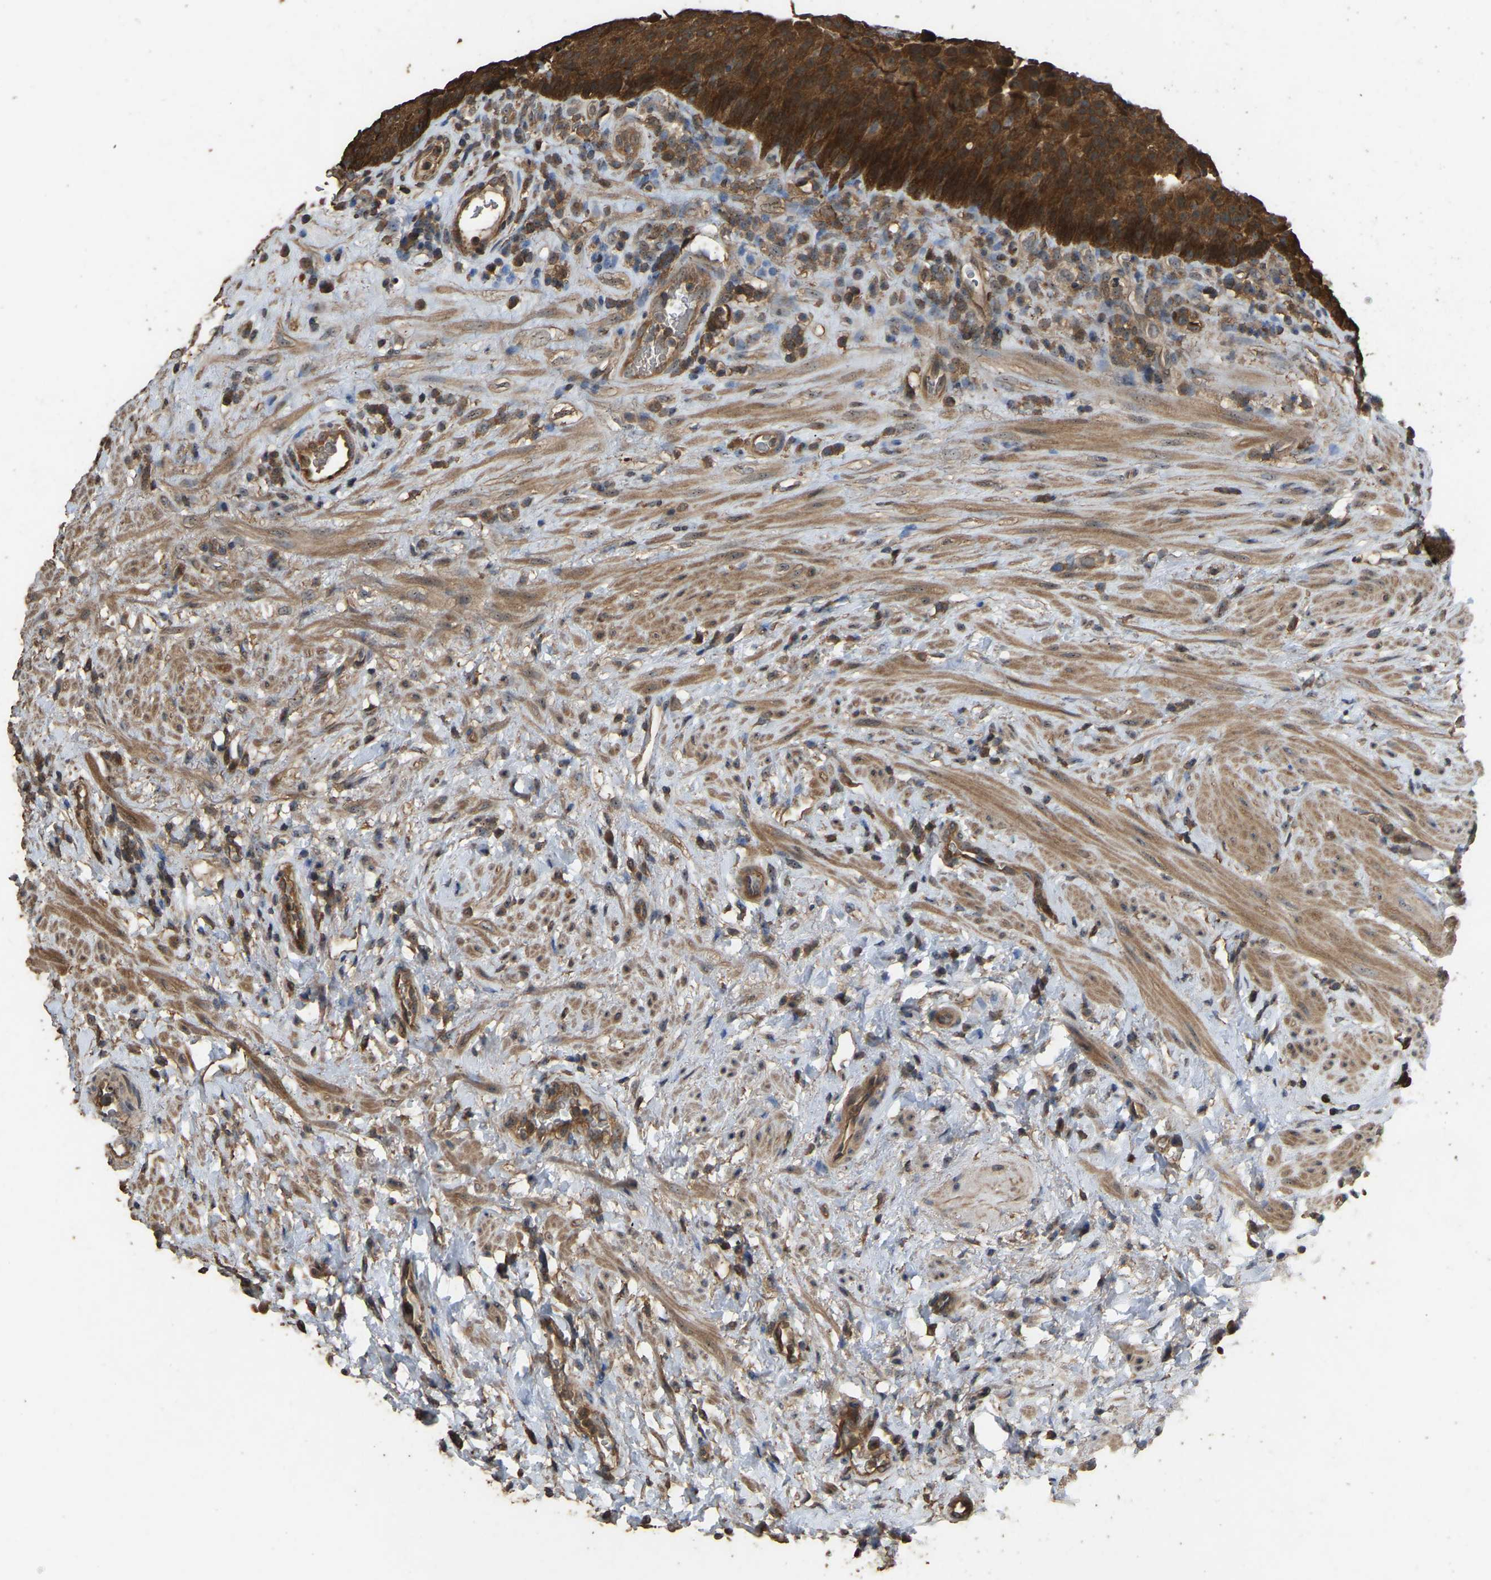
{"staining": {"intensity": "strong", "quantity": ">75%", "location": "cytoplasmic/membranous"}, "tissue": "urothelial cancer", "cell_type": "Tumor cells", "image_type": "cancer", "snomed": [{"axis": "morphology", "description": "Urothelial carcinoma, Low grade"}, {"axis": "topography", "description": "Urinary bladder"}], "caption": "Tumor cells reveal high levels of strong cytoplasmic/membranous staining in approximately >75% of cells in human urothelial cancer.", "gene": "FHIT", "patient": {"sex": "female", "age": 75}}